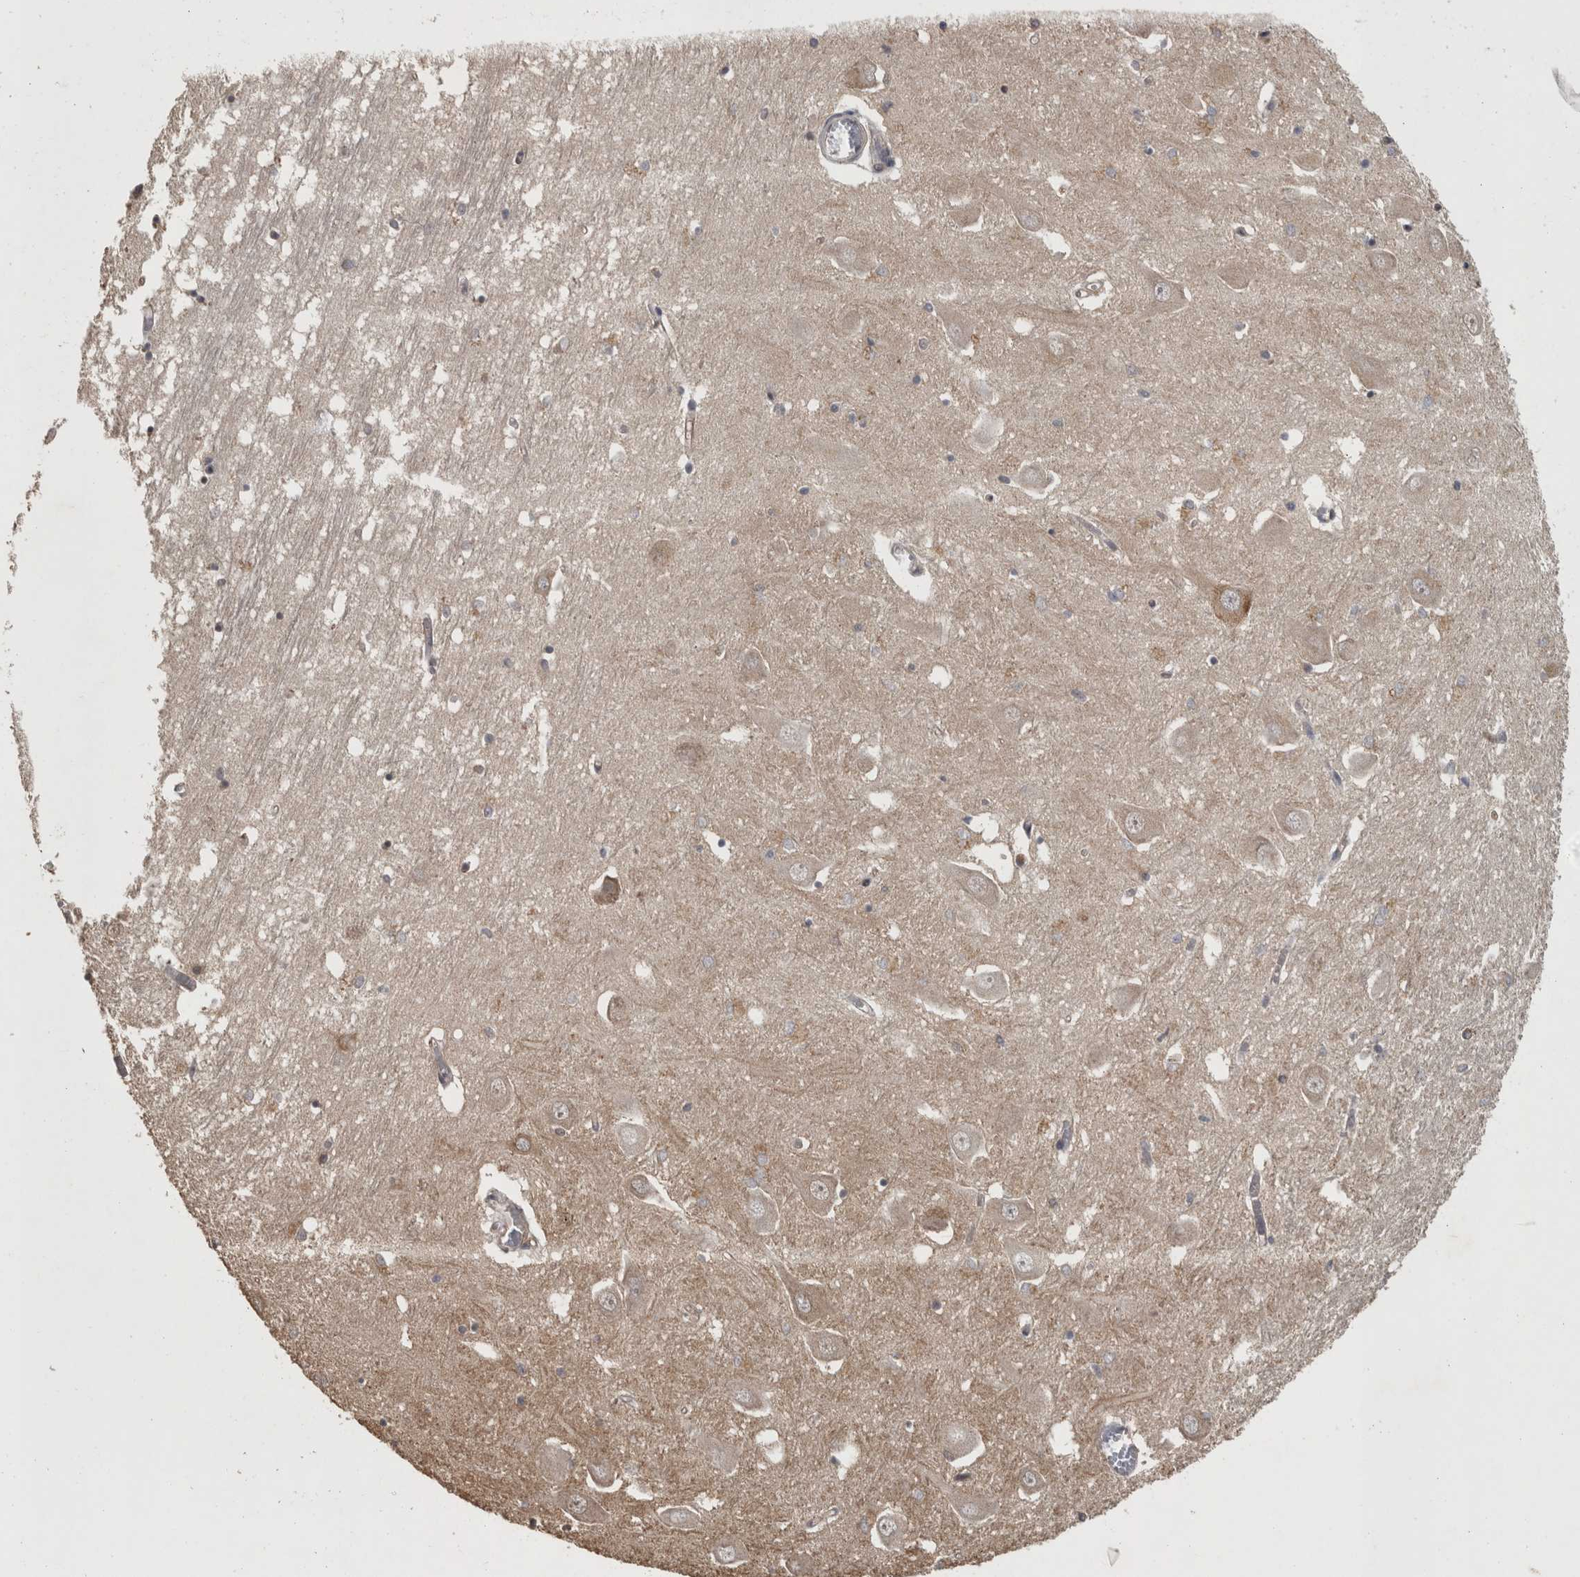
{"staining": {"intensity": "moderate", "quantity": "<25%", "location": "cytoplasmic/membranous"}, "tissue": "hippocampus", "cell_type": "Glial cells", "image_type": "normal", "snomed": [{"axis": "morphology", "description": "Normal tissue, NOS"}, {"axis": "topography", "description": "Hippocampus"}], "caption": "Immunohistochemical staining of normal human hippocampus exhibits <25% levels of moderate cytoplasmic/membranous protein staining in about <25% of glial cells.", "gene": "ATXN2", "patient": {"sex": "male", "age": 70}}